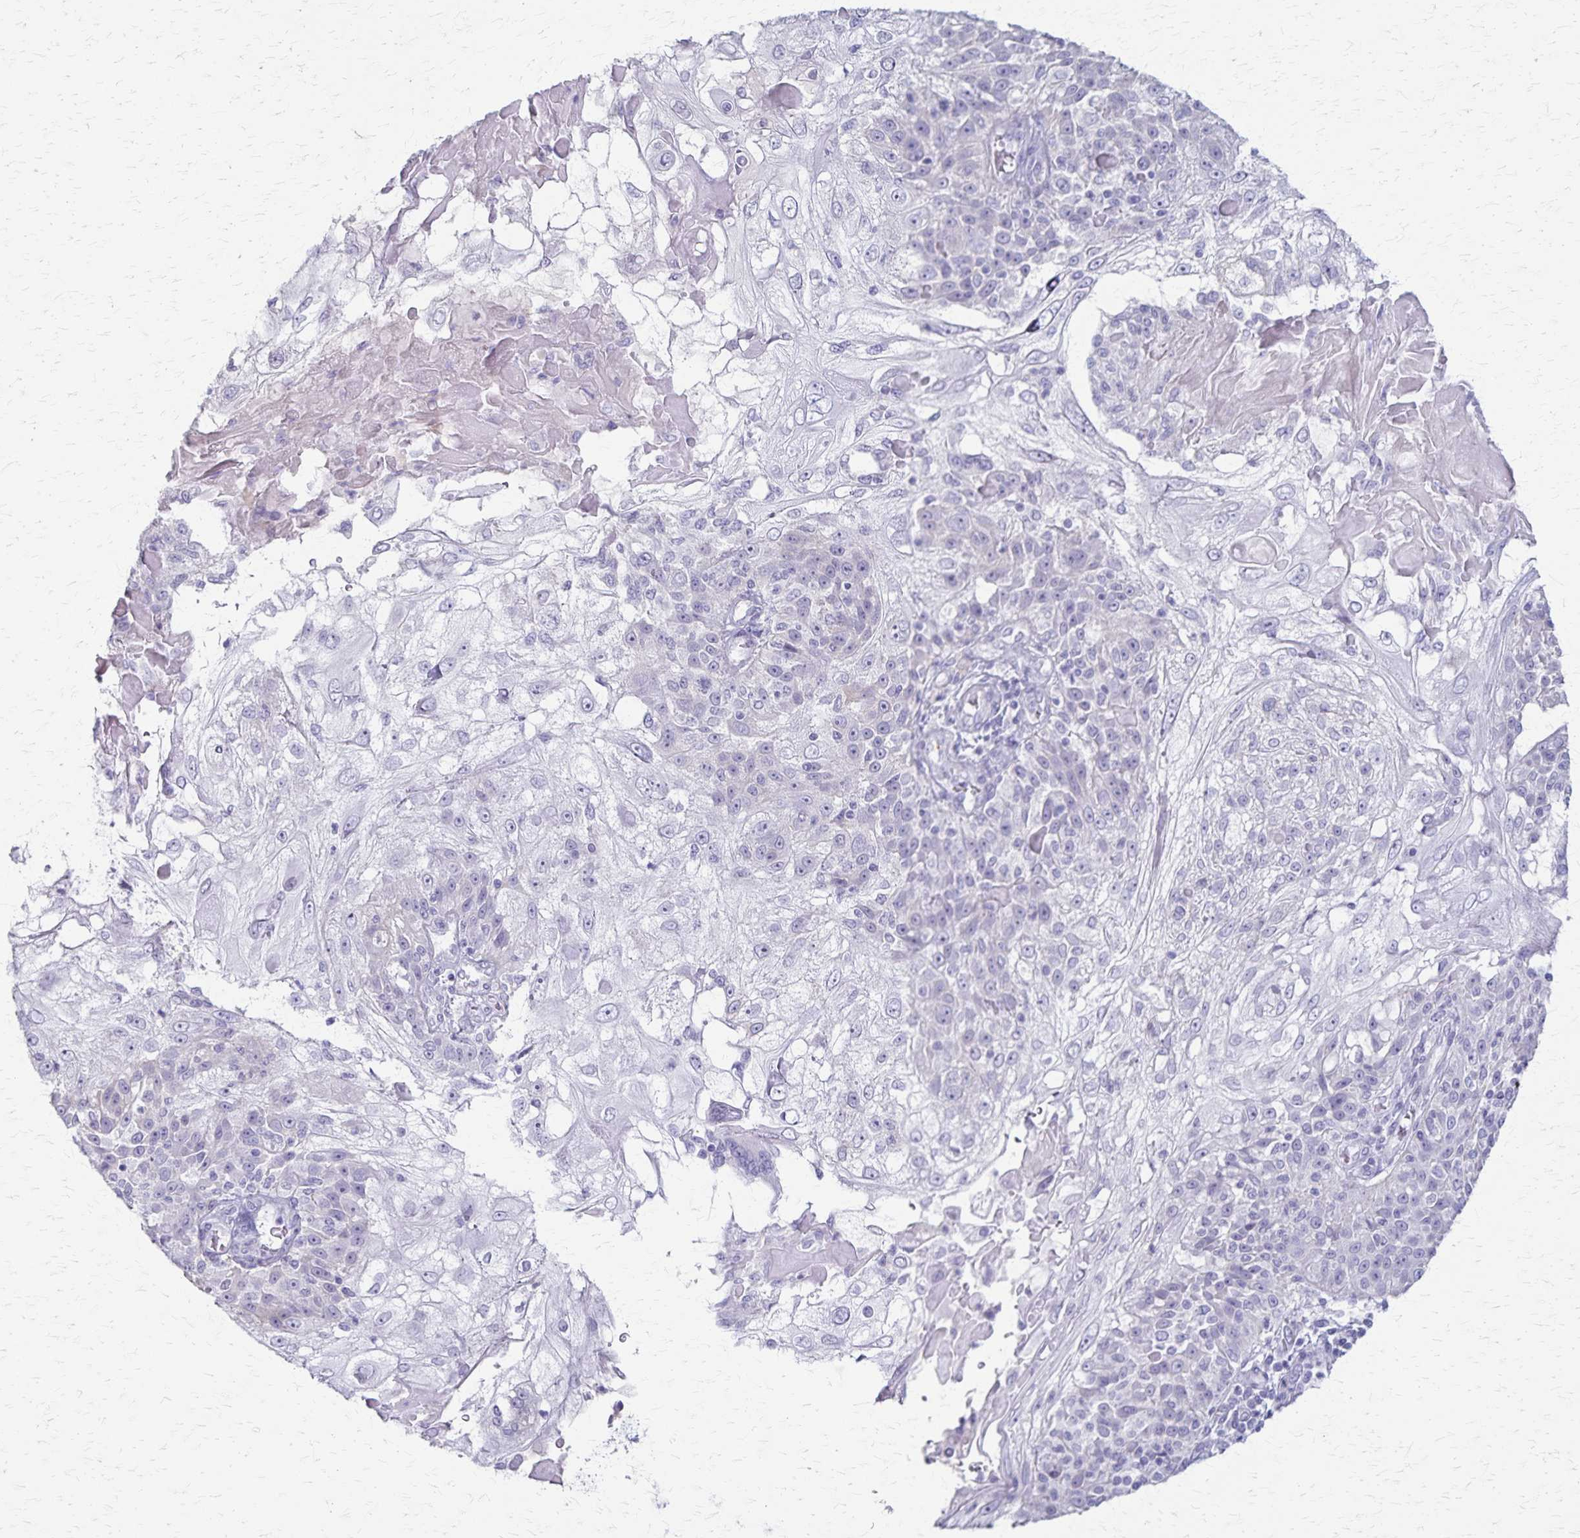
{"staining": {"intensity": "negative", "quantity": "none", "location": "none"}, "tissue": "skin cancer", "cell_type": "Tumor cells", "image_type": "cancer", "snomed": [{"axis": "morphology", "description": "Normal tissue, NOS"}, {"axis": "morphology", "description": "Squamous cell carcinoma, NOS"}, {"axis": "topography", "description": "Skin"}], "caption": "Tumor cells are negative for protein expression in human skin cancer. Brightfield microscopy of immunohistochemistry stained with DAB (brown) and hematoxylin (blue), captured at high magnification.", "gene": "RASL10B", "patient": {"sex": "female", "age": 83}}